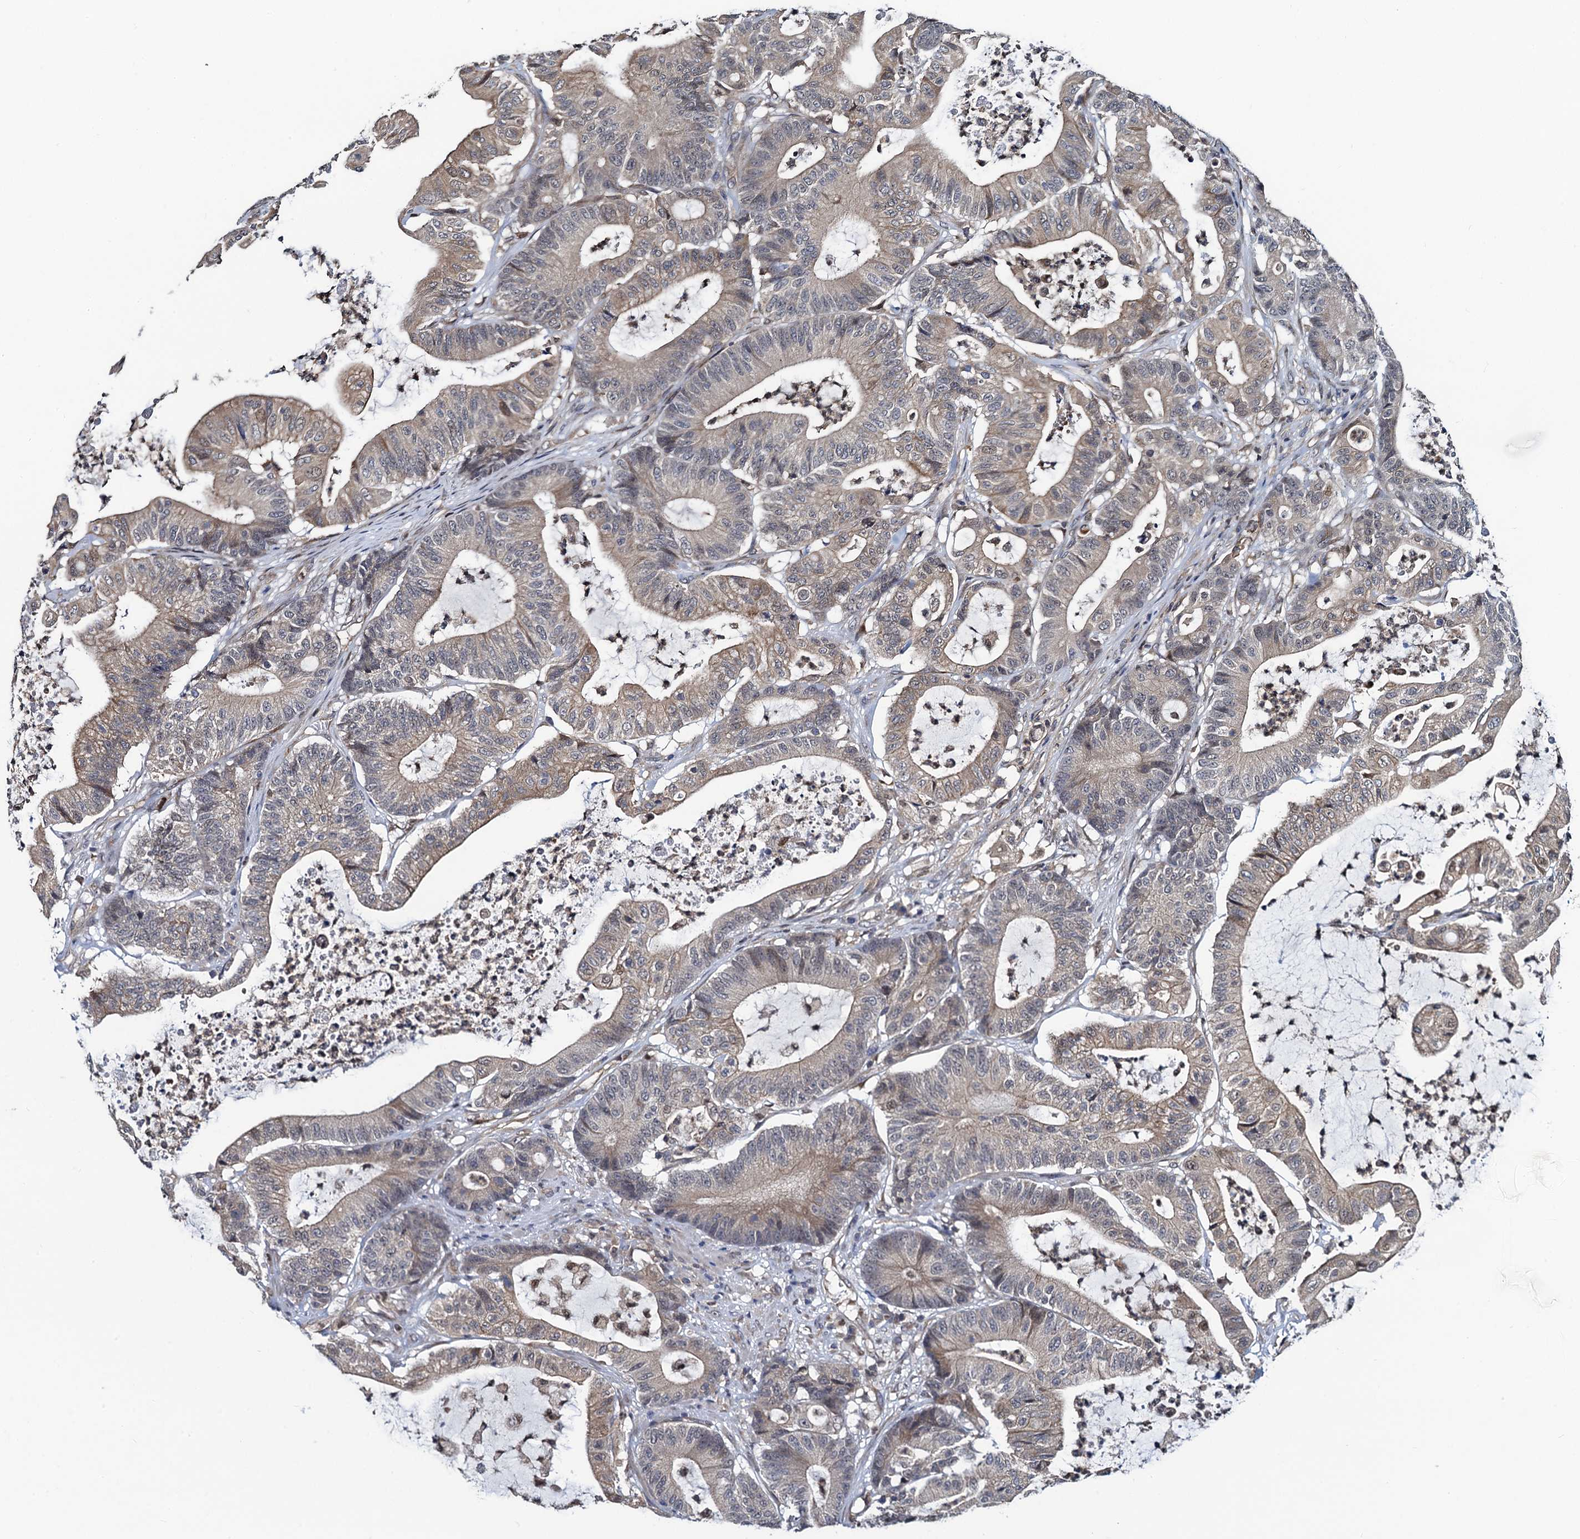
{"staining": {"intensity": "weak", "quantity": "25%-75%", "location": "cytoplasmic/membranous,nuclear"}, "tissue": "colorectal cancer", "cell_type": "Tumor cells", "image_type": "cancer", "snomed": [{"axis": "morphology", "description": "Adenocarcinoma, NOS"}, {"axis": "topography", "description": "Colon"}], "caption": "This photomicrograph shows colorectal cancer (adenocarcinoma) stained with IHC to label a protein in brown. The cytoplasmic/membranous and nuclear of tumor cells show weak positivity for the protein. Nuclei are counter-stained blue.", "gene": "RNF125", "patient": {"sex": "female", "age": 84}}